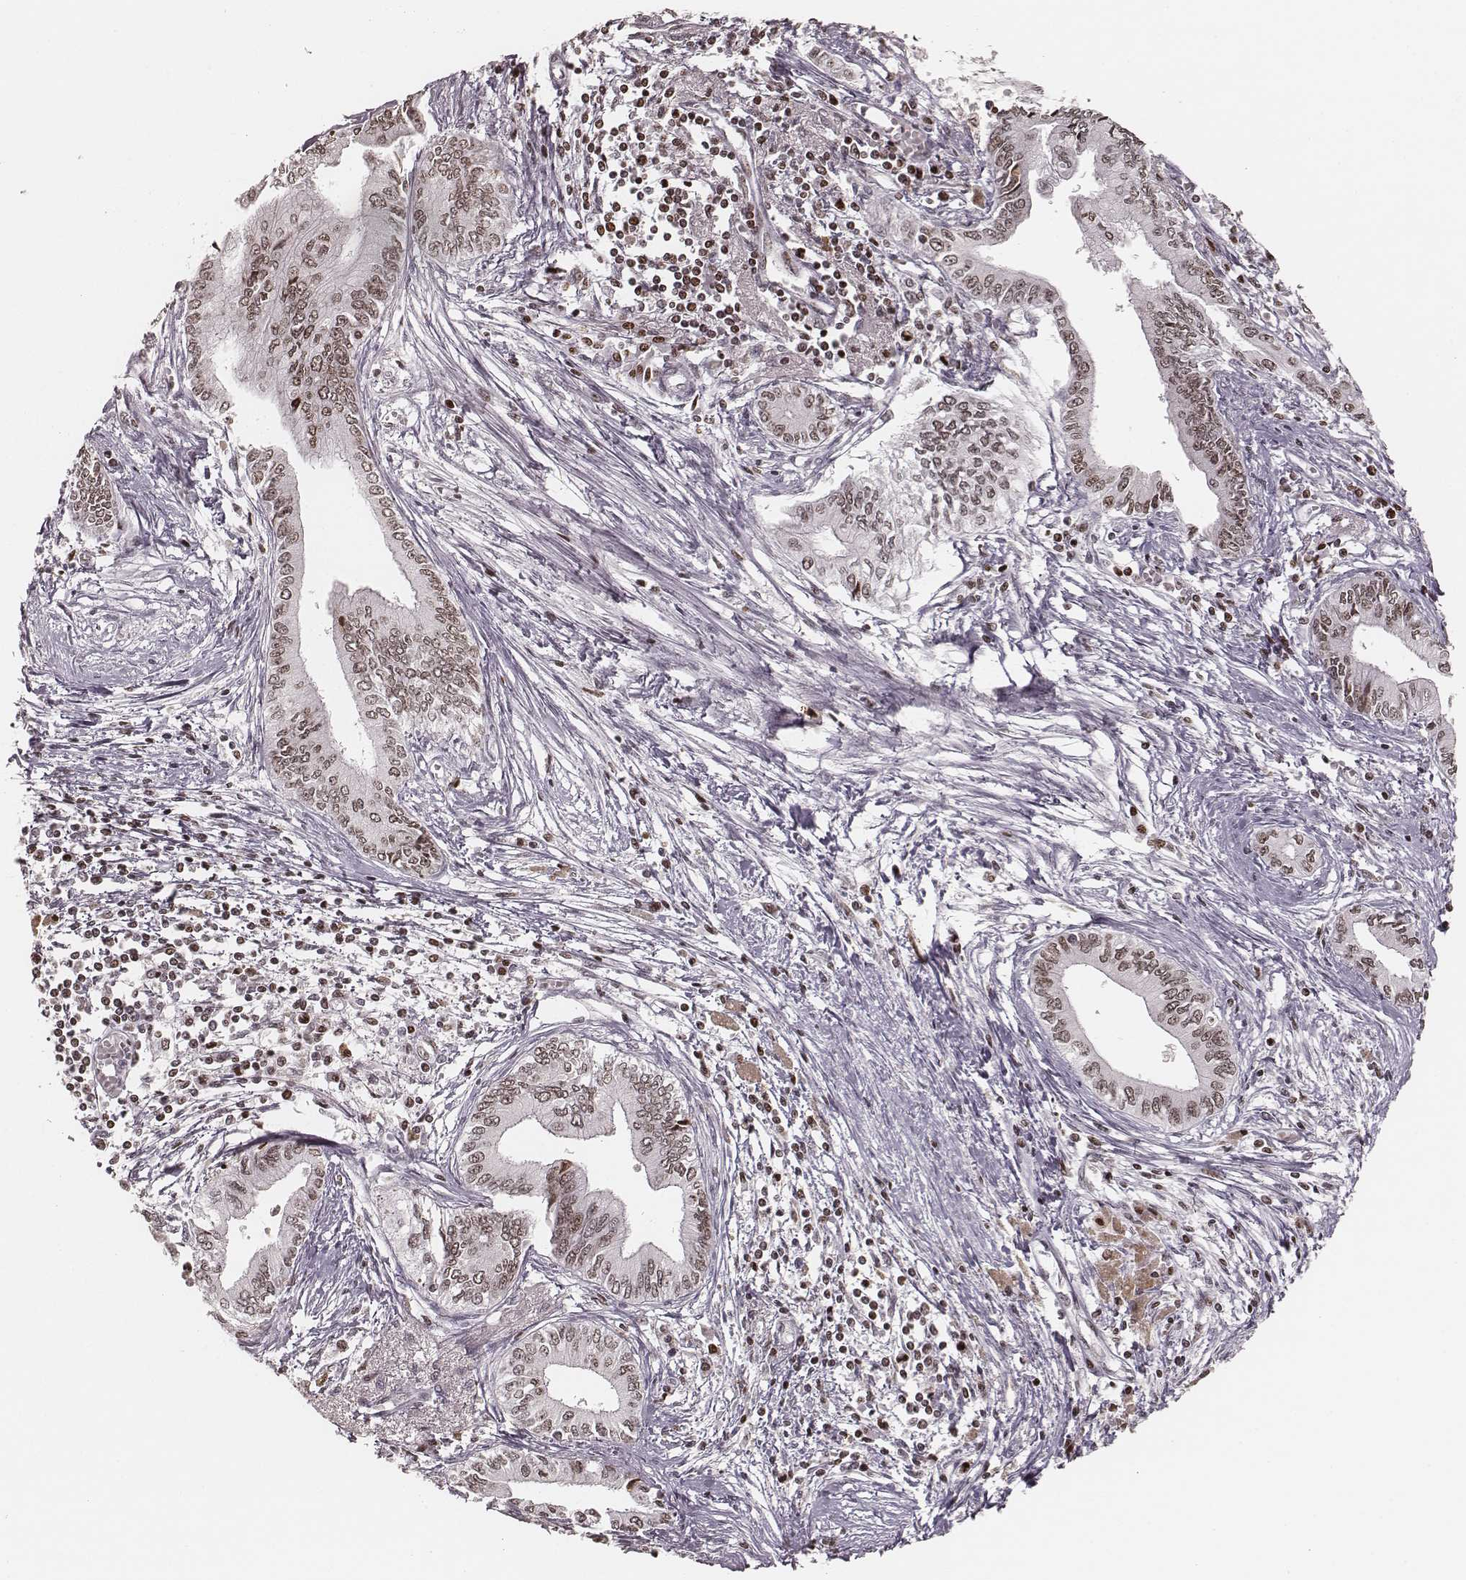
{"staining": {"intensity": "moderate", "quantity": ">75%", "location": "nuclear"}, "tissue": "pancreatic cancer", "cell_type": "Tumor cells", "image_type": "cancer", "snomed": [{"axis": "morphology", "description": "Adenocarcinoma, NOS"}, {"axis": "topography", "description": "Pancreas"}], "caption": "Pancreatic cancer stained with a brown dye displays moderate nuclear positive staining in approximately >75% of tumor cells.", "gene": "PARP1", "patient": {"sex": "female", "age": 61}}